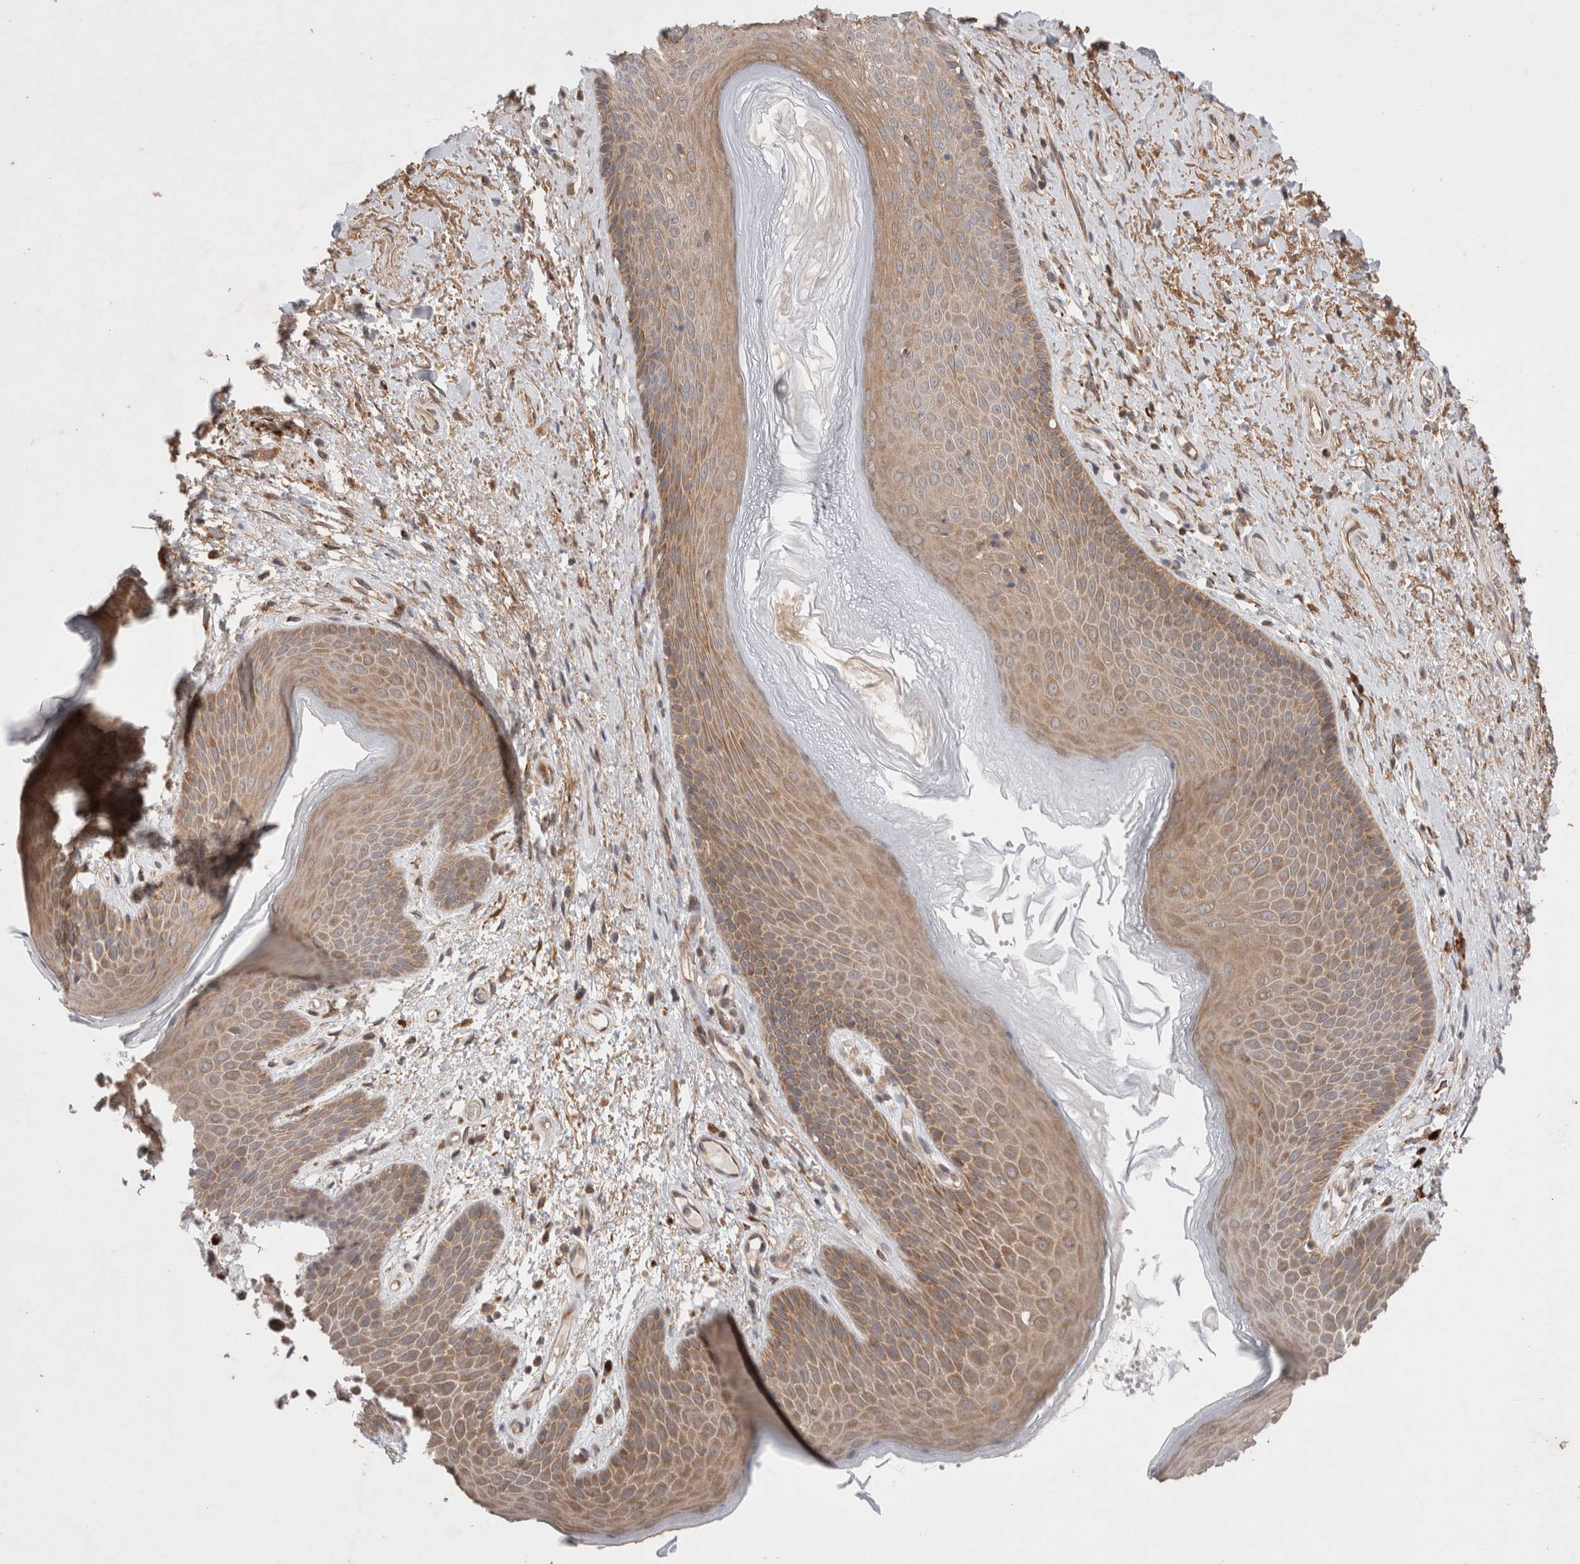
{"staining": {"intensity": "moderate", "quantity": ">75%", "location": "cytoplasmic/membranous"}, "tissue": "skin", "cell_type": "Epidermal cells", "image_type": "normal", "snomed": [{"axis": "morphology", "description": "Normal tissue, NOS"}, {"axis": "topography", "description": "Anal"}], "caption": "Epidermal cells display medium levels of moderate cytoplasmic/membranous positivity in about >75% of cells in unremarkable human skin. Ihc stains the protein of interest in brown and the nuclei are stained blue.", "gene": "HROB", "patient": {"sex": "male", "age": 74}}